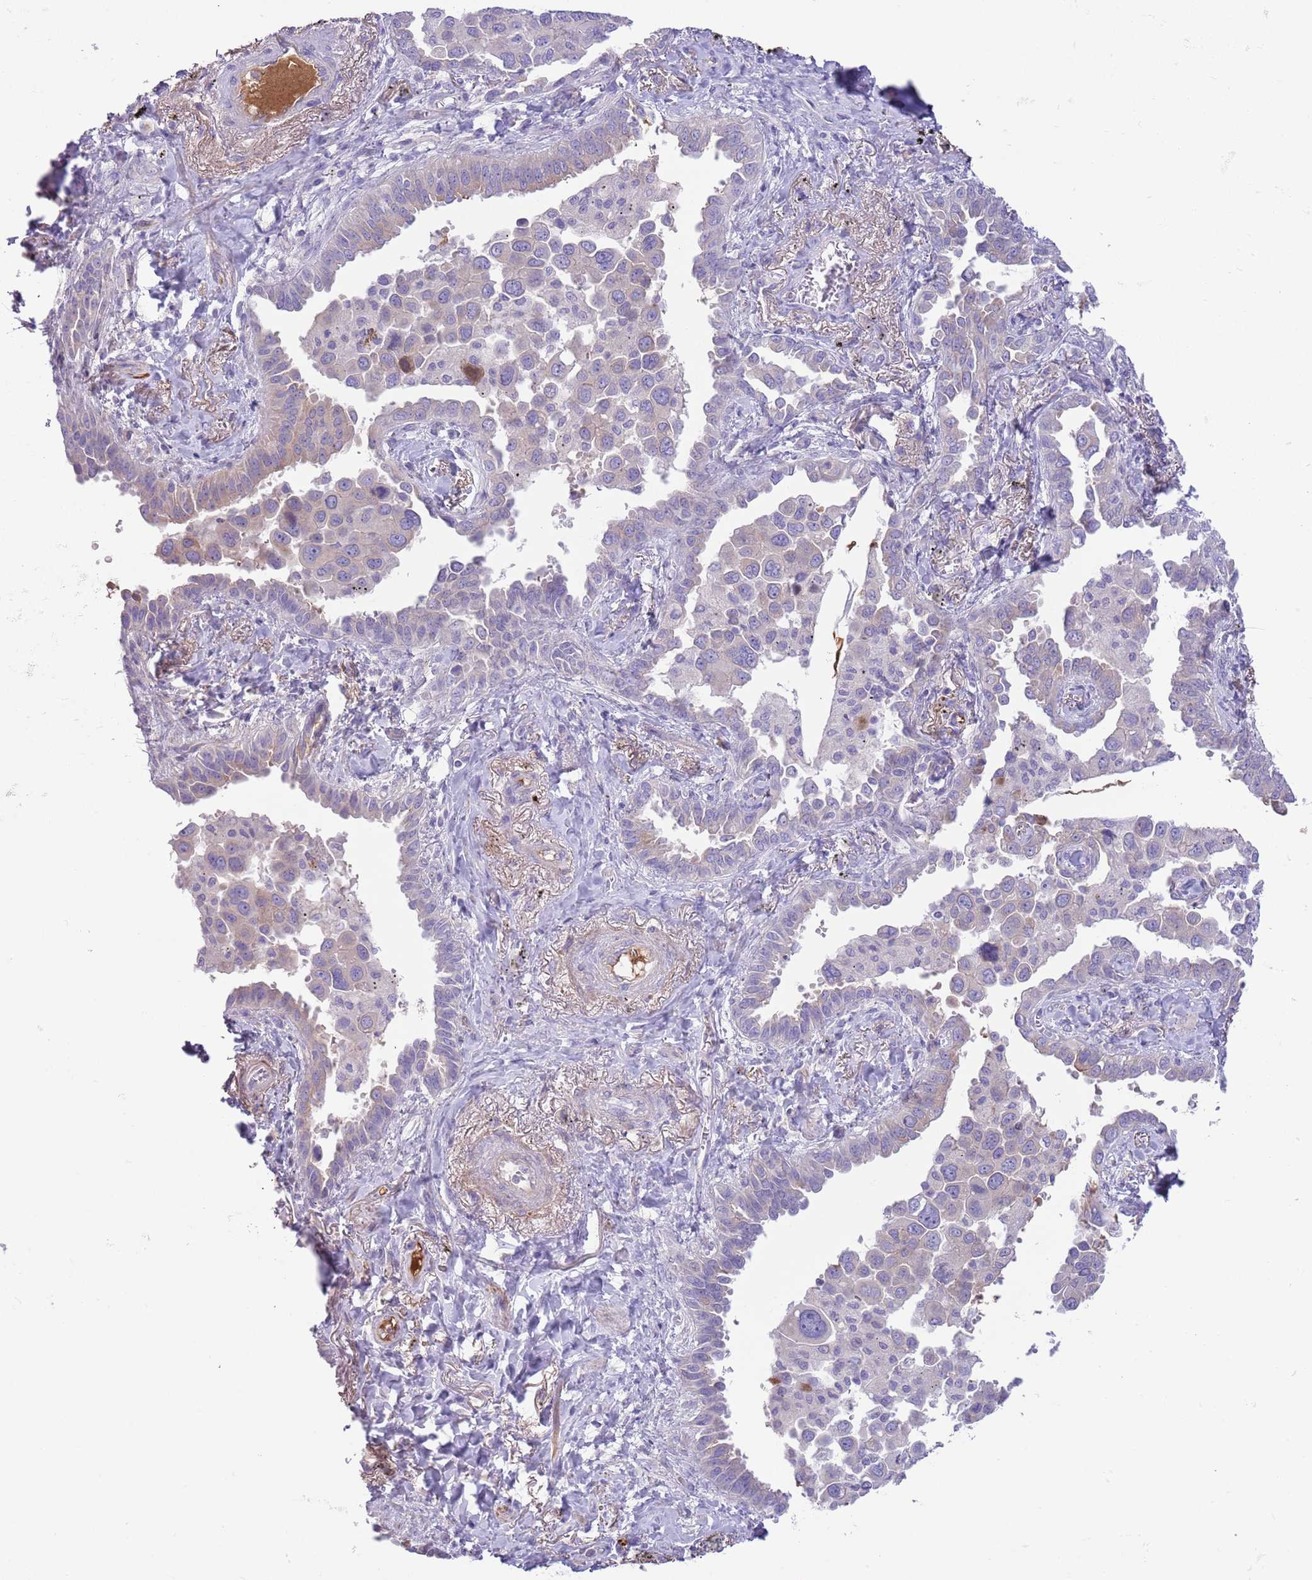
{"staining": {"intensity": "negative", "quantity": "none", "location": "none"}, "tissue": "lung cancer", "cell_type": "Tumor cells", "image_type": "cancer", "snomed": [{"axis": "morphology", "description": "Adenocarcinoma, NOS"}, {"axis": "topography", "description": "Lung"}], "caption": "This is a micrograph of immunohistochemistry staining of lung adenocarcinoma, which shows no expression in tumor cells.", "gene": "CFH", "patient": {"sex": "male", "age": 67}}